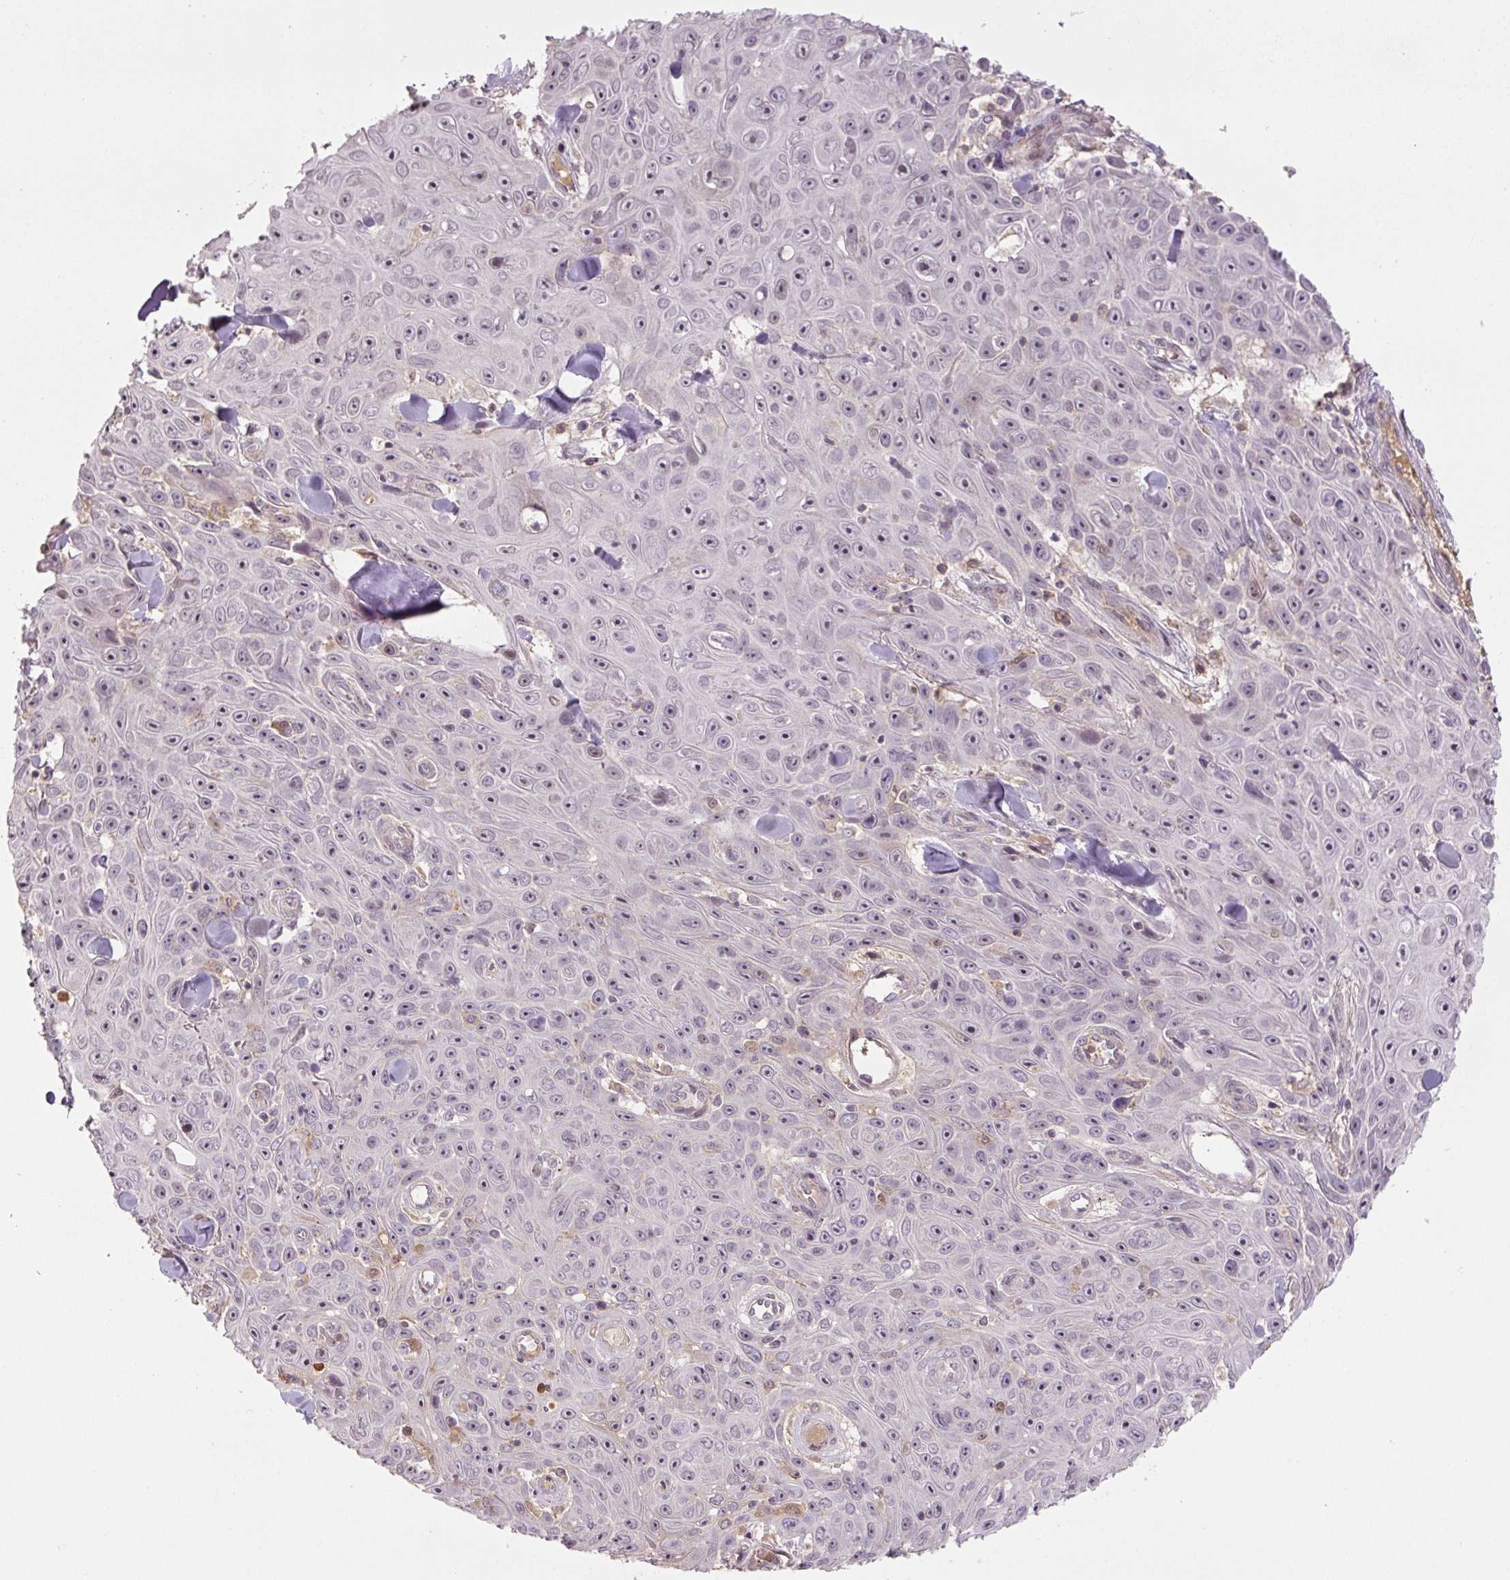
{"staining": {"intensity": "negative", "quantity": "none", "location": "none"}, "tissue": "skin cancer", "cell_type": "Tumor cells", "image_type": "cancer", "snomed": [{"axis": "morphology", "description": "Squamous cell carcinoma, NOS"}, {"axis": "topography", "description": "Skin"}], "caption": "An image of human skin cancer (squamous cell carcinoma) is negative for staining in tumor cells.", "gene": "C2orf73", "patient": {"sex": "male", "age": 82}}